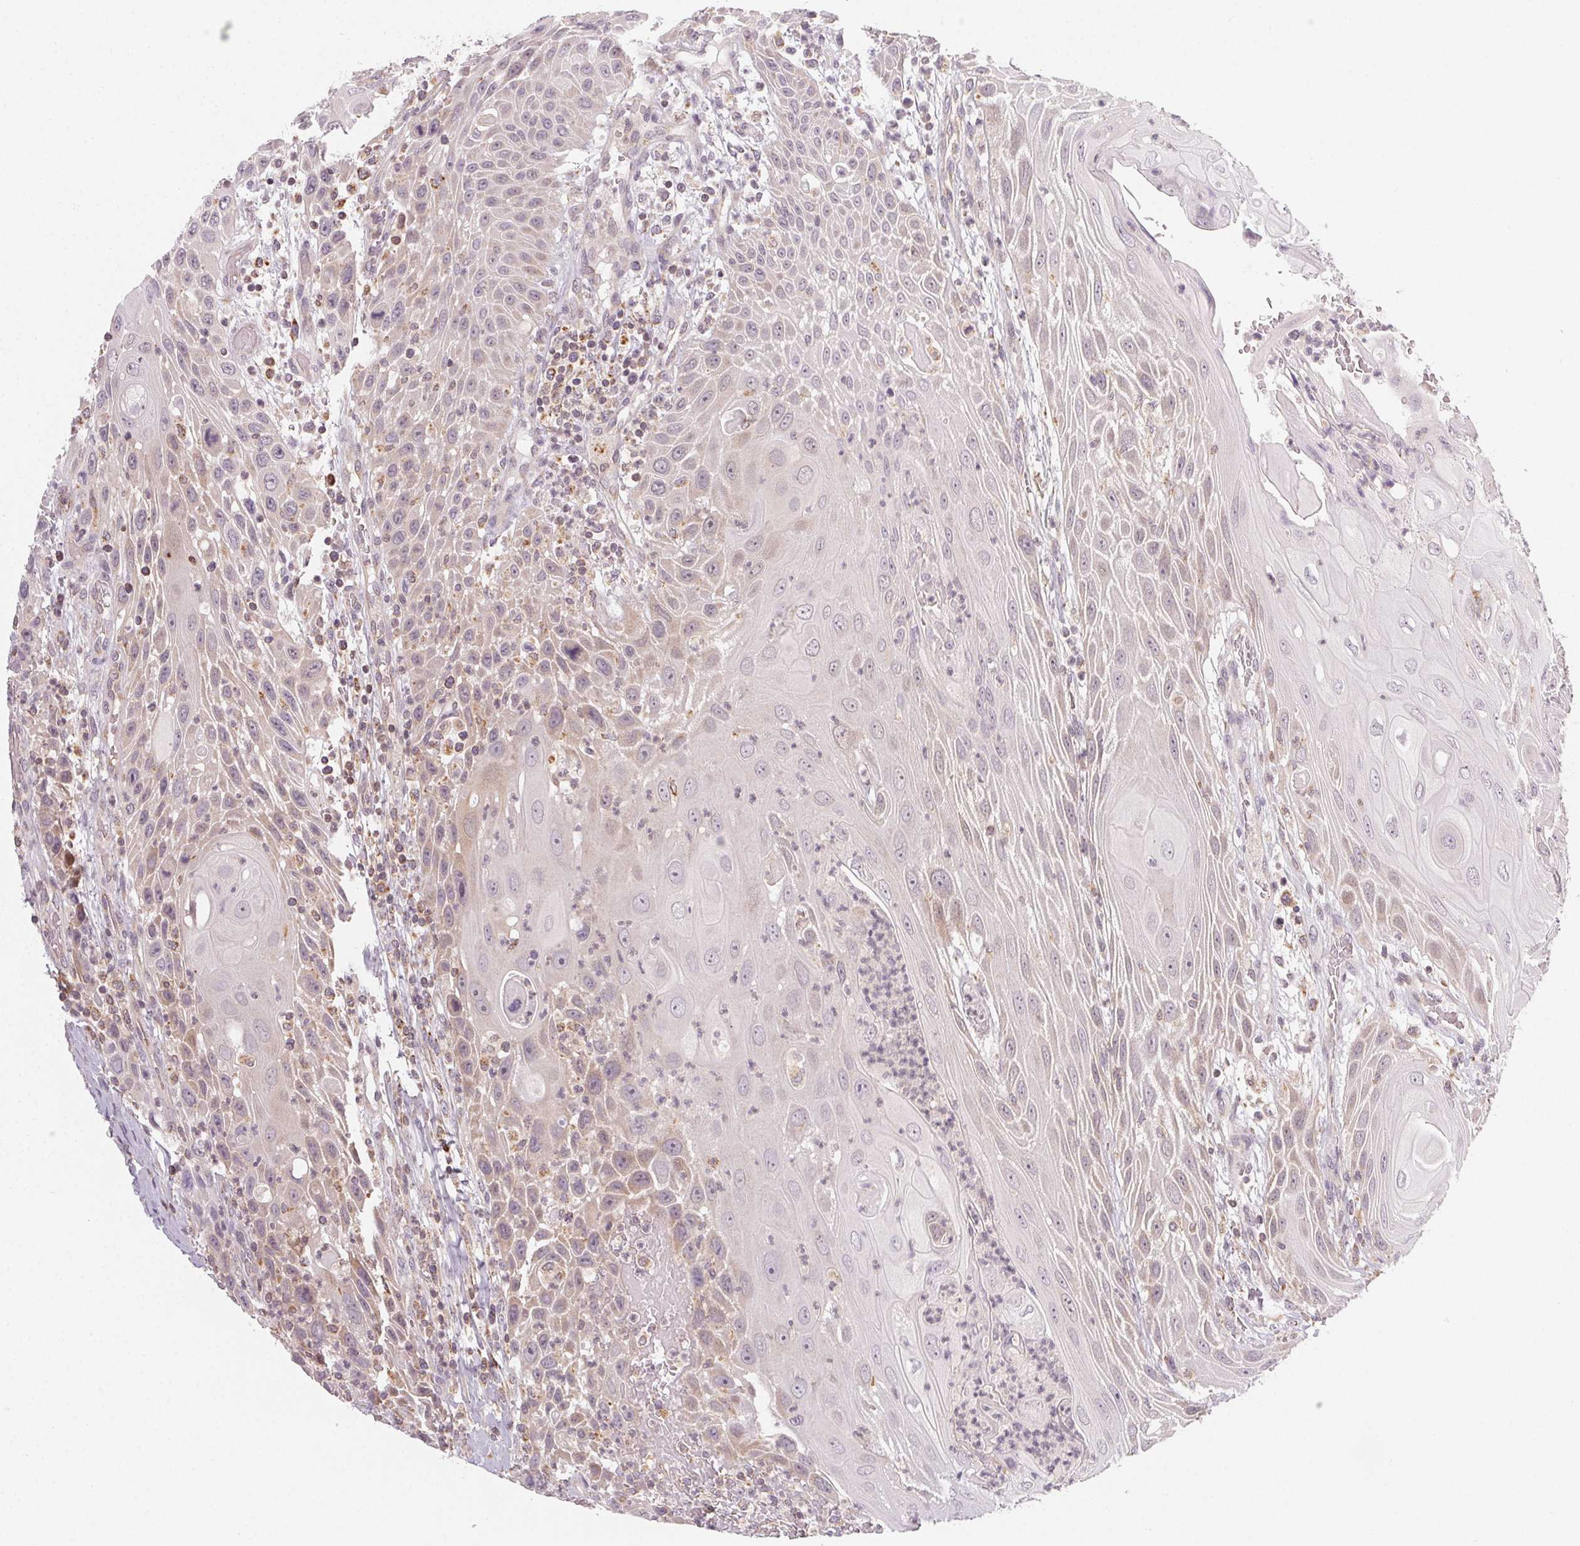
{"staining": {"intensity": "weak", "quantity": "<25%", "location": "cytoplasmic/membranous"}, "tissue": "head and neck cancer", "cell_type": "Tumor cells", "image_type": "cancer", "snomed": [{"axis": "morphology", "description": "Squamous cell carcinoma, NOS"}, {"axis": "topography", "description": "Head-Neck"}], "caption": "Histopathology image shows no significant protein expression in tumor cells of head and neck cancer. (Immunohistochemistry (ihc), brightfield microscopy, high magnification).", "gene": "NCOA4", "patient": {"sex": "male", "age": 69}}